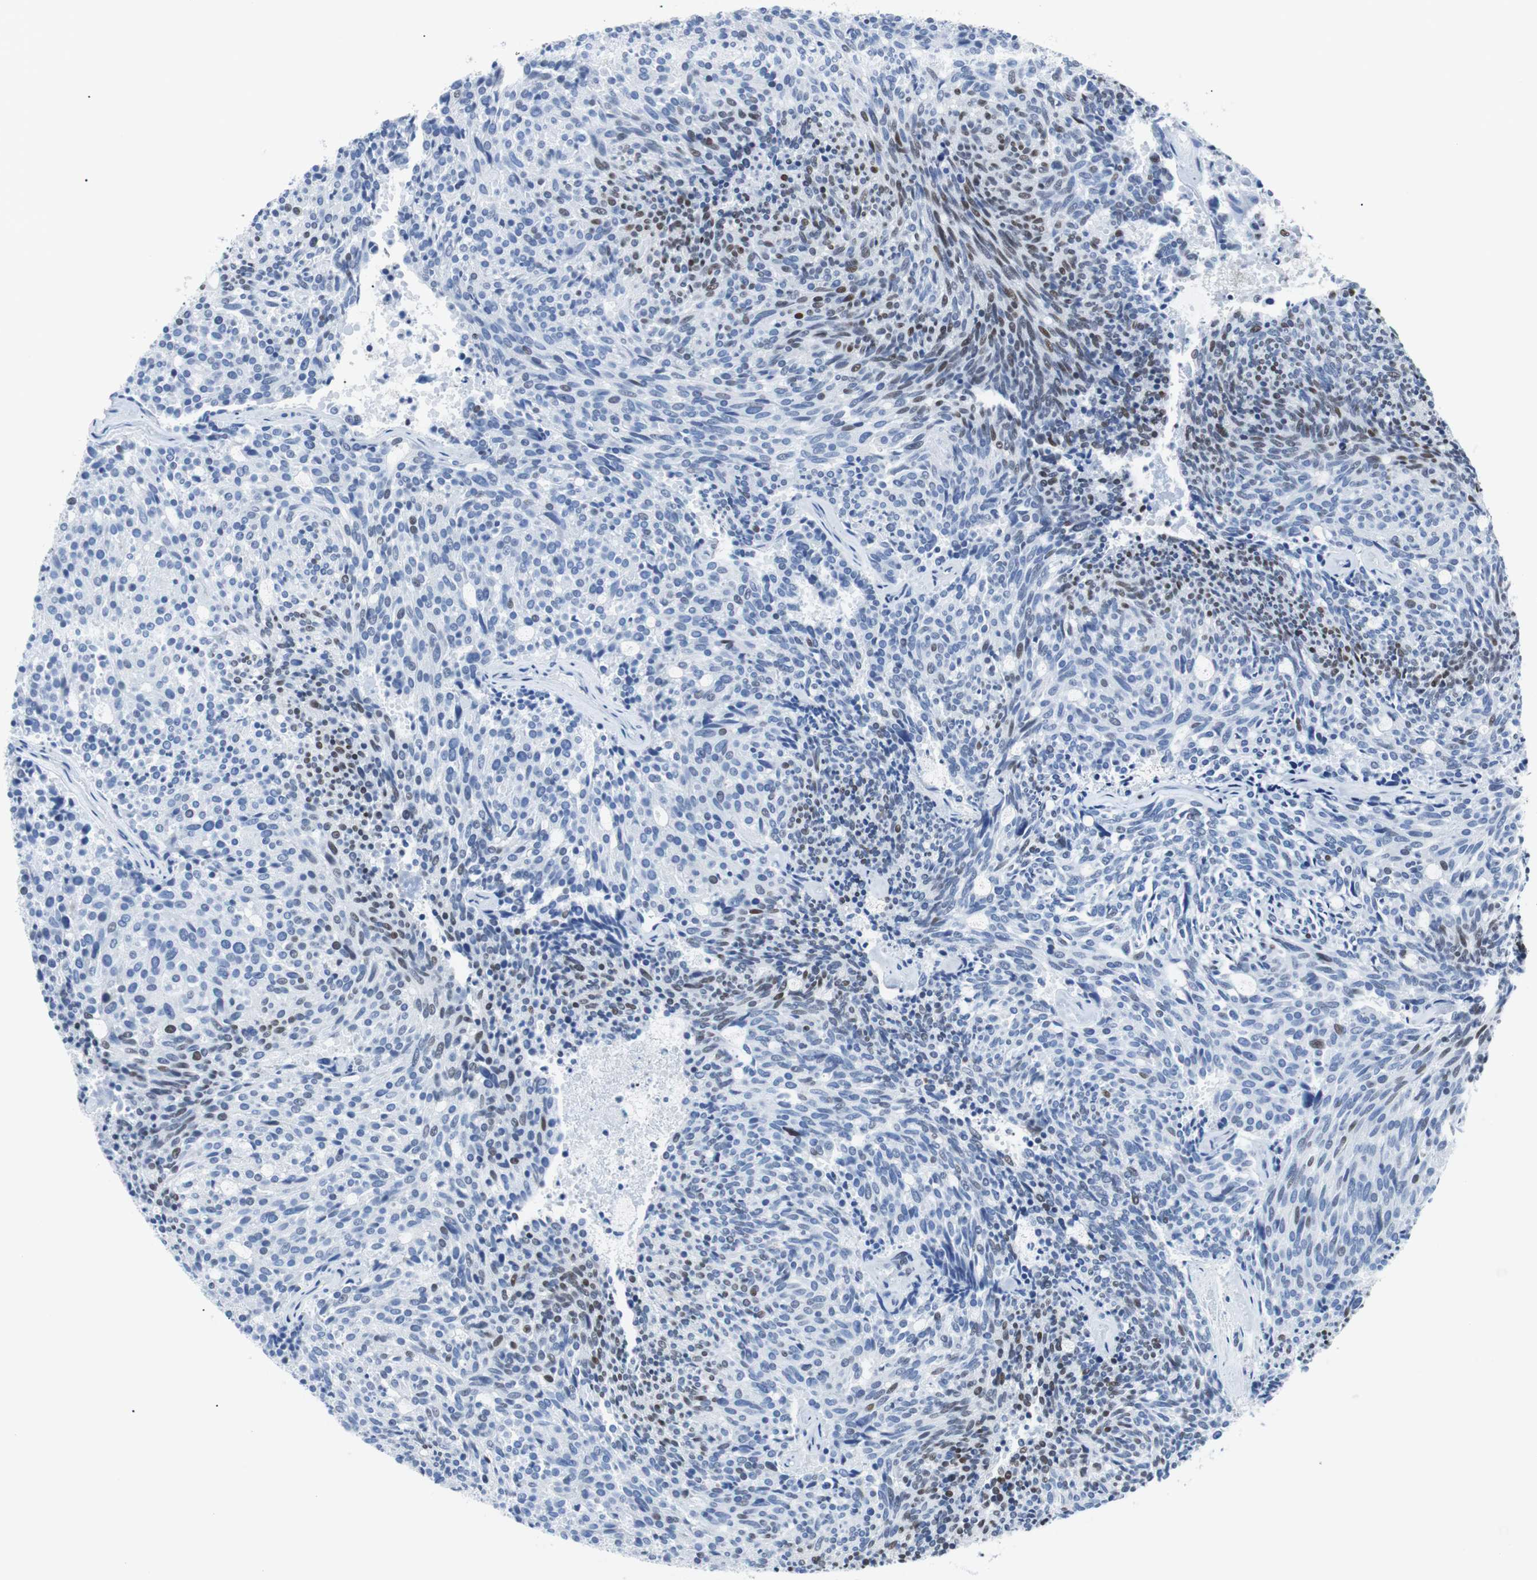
{"staining": {"intensity": "moderate", "quantity": "<25%", "location": "nuclear"}, "tissue": "carcinoid", "cell_type": "Tumor cells", "image_type": "cancer", "snomed": [{"axis": "morphology", "description": "Carcinoid, malignant, NOS"}, {"axis": "topography", "description": "Pancreas"}], "caption": "Human carcinoid stained with a brown dye demonstrates moderate nuclear positive staining in about <25% of tumor cells.", "gene": "JUN", "patient": {"sex": "female", "age": 54}}